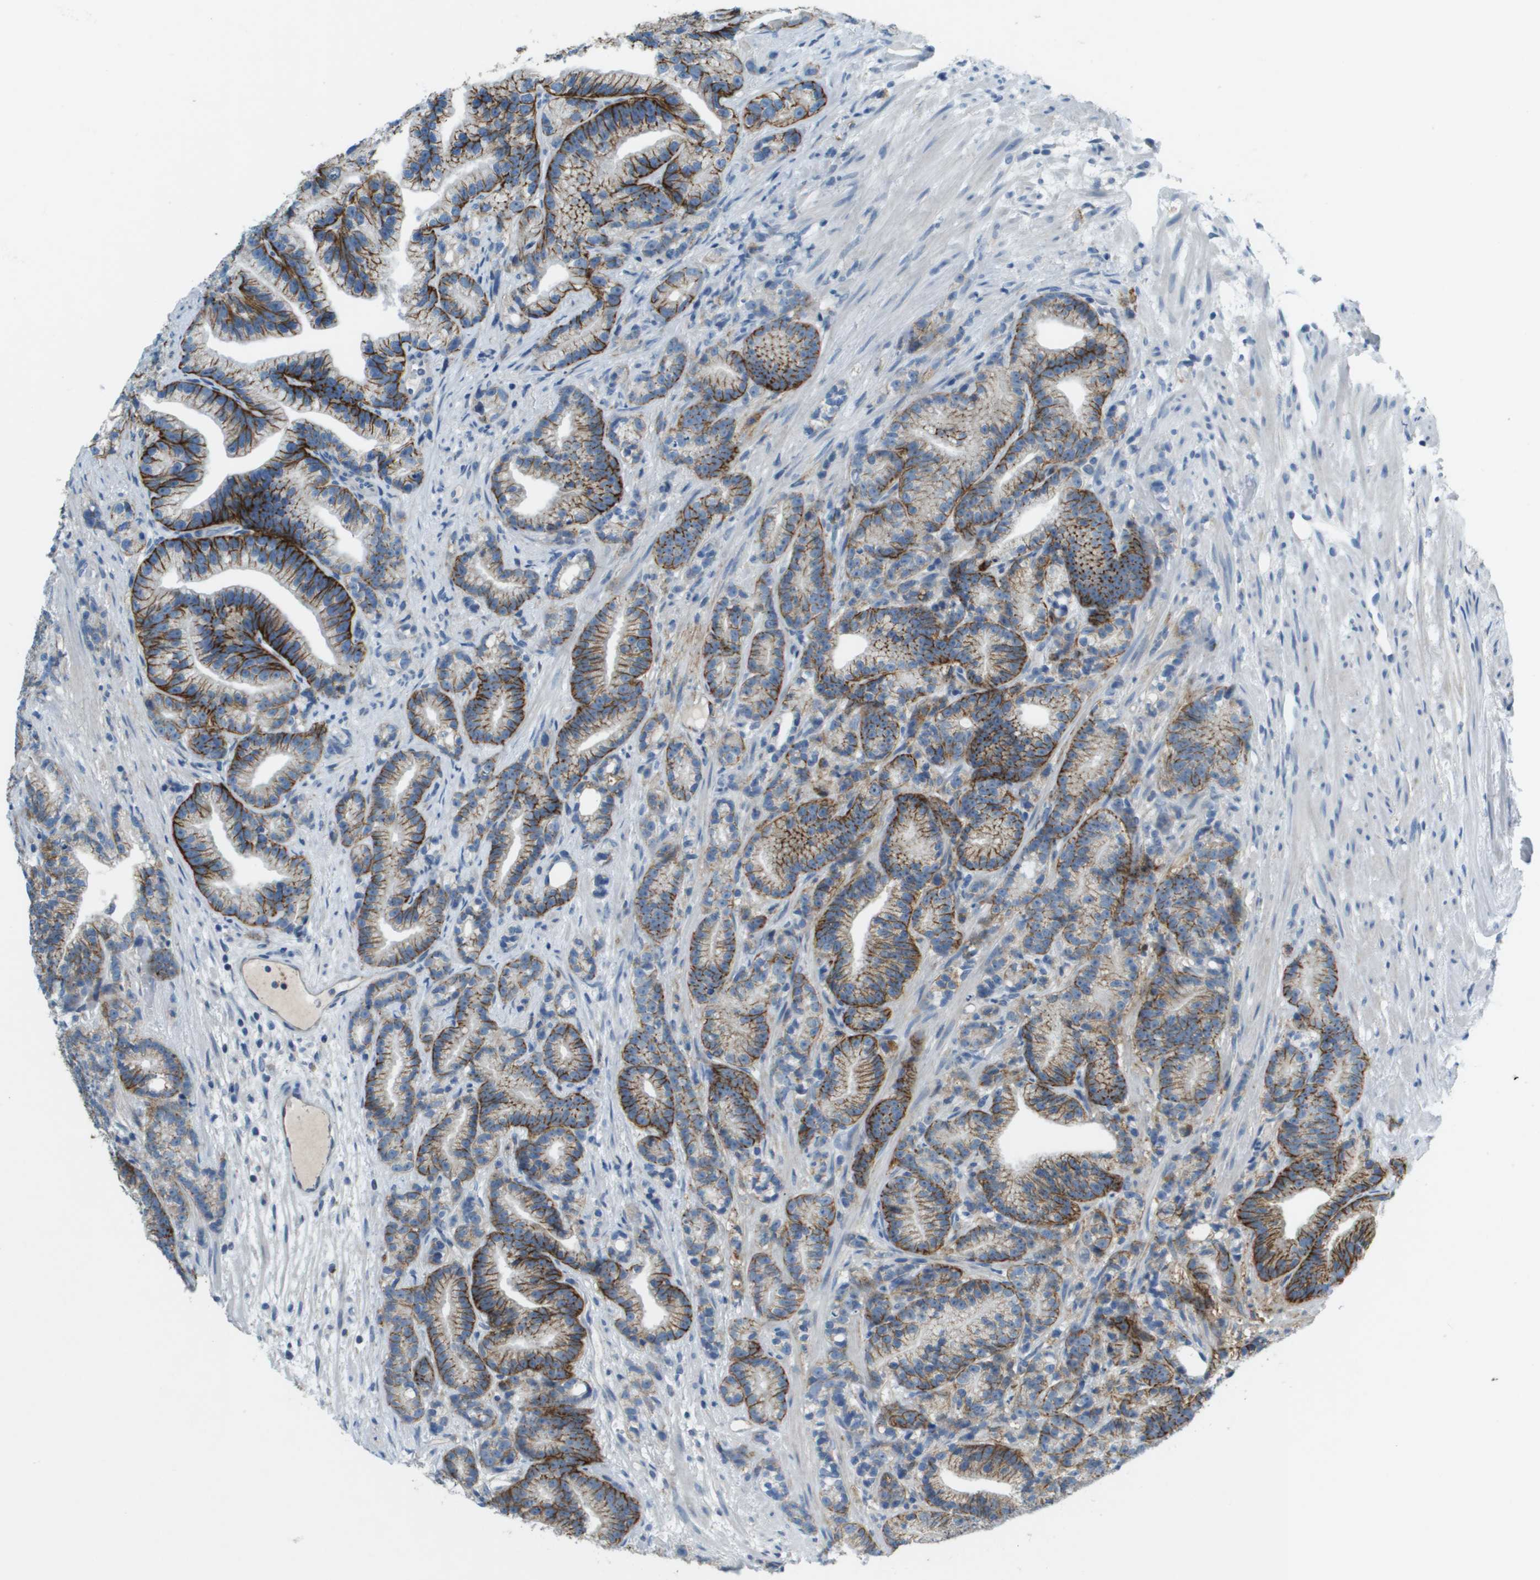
{"staining": {"intensity": "strong", "quantity": ">75%", "location": "cytoplasmic/membranous"}, "tissue": "prostate cancer", "cell_type": "Tumor cells", "image_type": "cancer", "snomed": [{"axis": "morphology", "description": "Adenocarcinoma, Low grade"}, {"axis": "topography", "description": "Prostate"}], "caption": "A histopathology image of prostate cancer (adenocarcinoma (low-grade)) stained for a protein exhibits strong cytoplasmic/membranous brown staining in tumor cells.", "gene": "SDC1", "patient": {"sex": "male", "age": 89}}